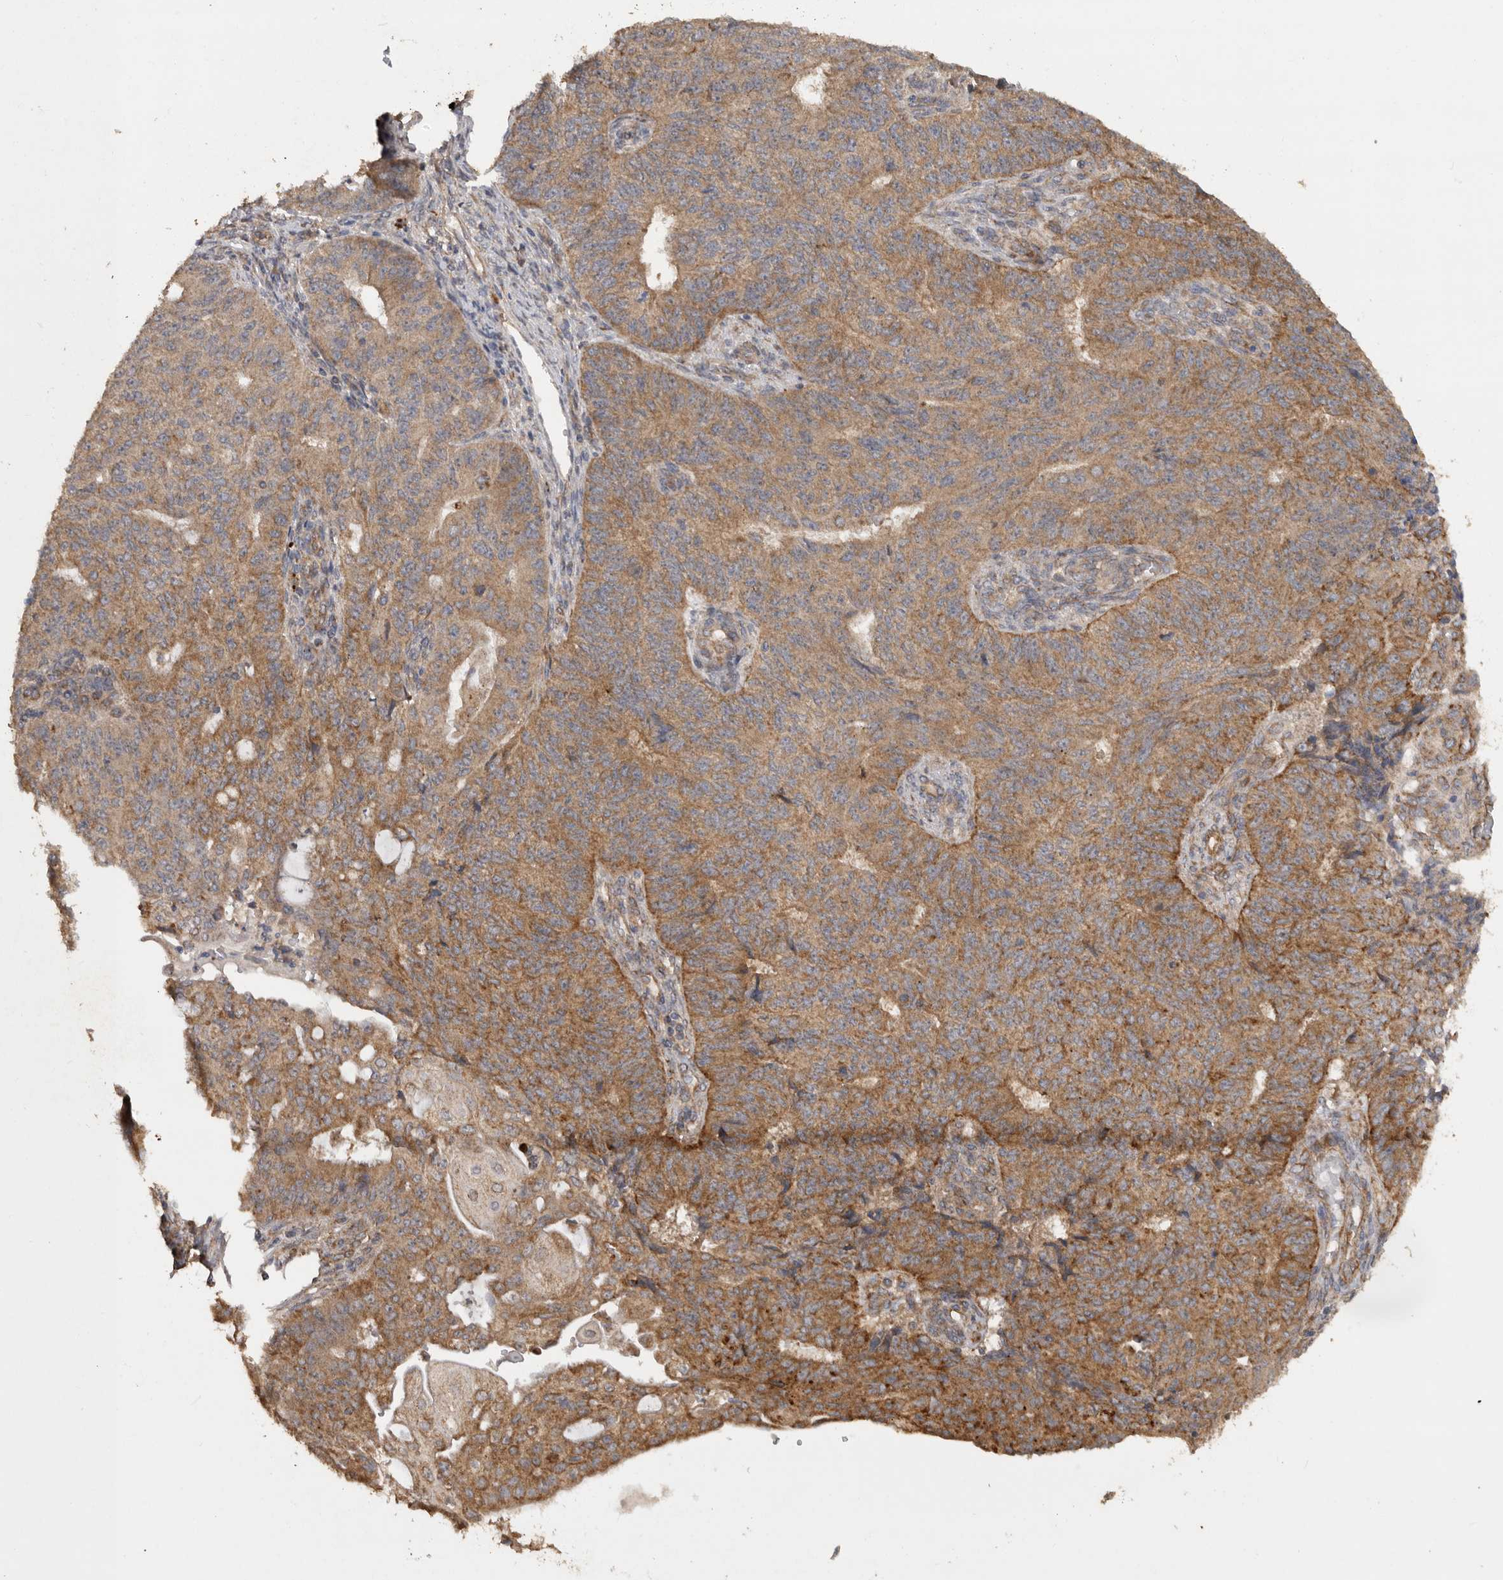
{"staining": {"intensity": "moderate", "quantity": ">75%", "location": "cytoplasmic/membranous"}, "tissue": "endometrial cancer", "cell_type": "Tumor cells", "image_type": "cancer", "snomed": [{"axis": "morphology", "description": "Adenocarcinoma, NOS"}, {"axis": "topography", "description": "Endometrium"}], "caption": "Tumor cells exhibit moderate cytoplasmic/membranous expression in about >75% of cells in adenocarcinoma (endometrial).", "gene": "PODXL2", "patient": {"sex": "female", "age": 32}}